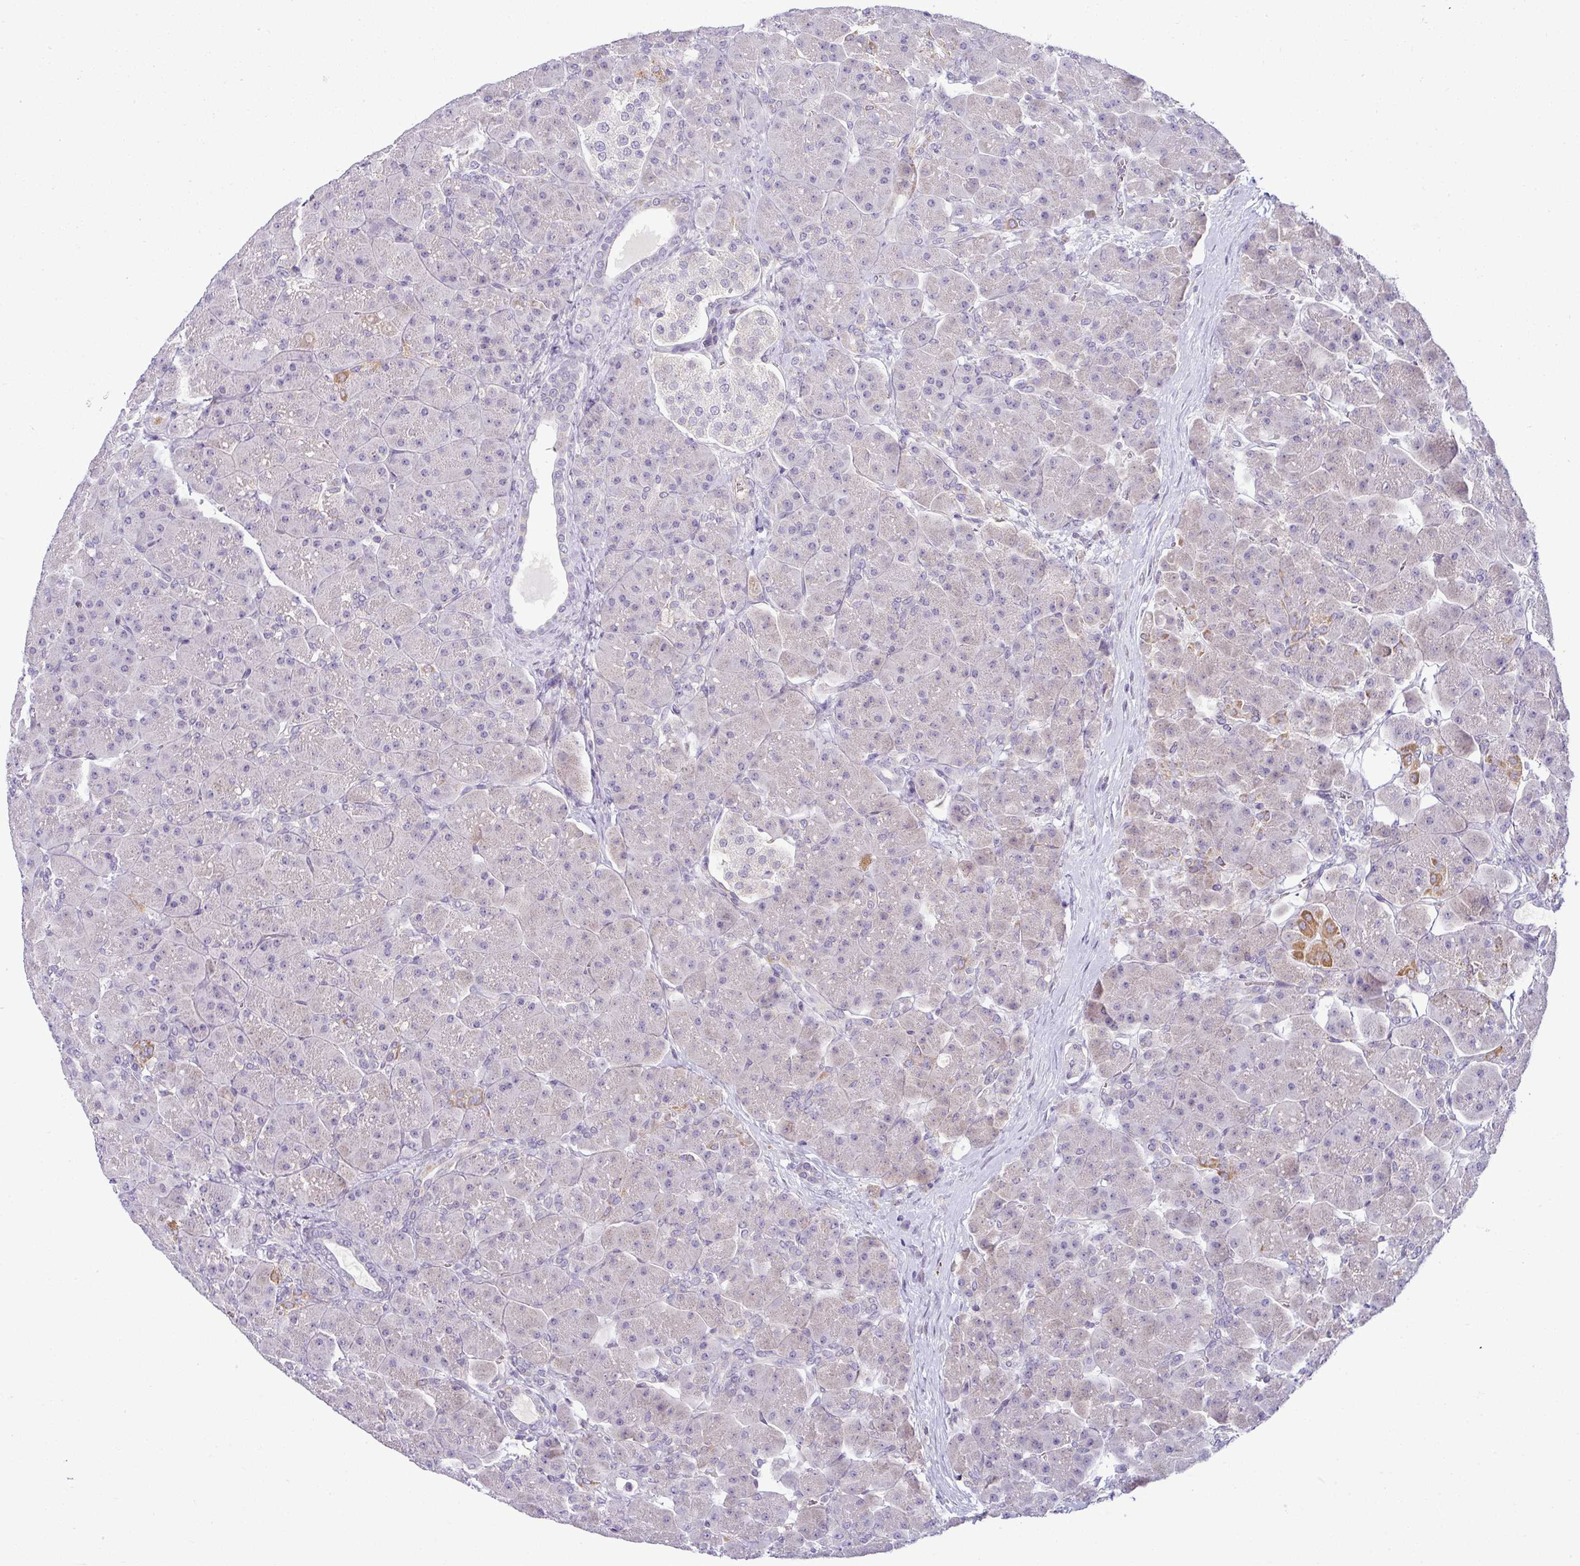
{"staining": {"intensity": "moderate", "quantity": "<25%", "location": "cytoplasmic/membranous"}, "tissue": "pancreas", "cell_type": "Exocrine glandular cells", "image_type": "normal", "snomed": [{"axis": "morphology", "description": "Normal tissue, NOS"}, {"axis": "topography", "description": "Pancreas"}], "caption": "This micrograph reveals unremarkable pancreas stained with IHC to label a protein in brown. The cytoplasmic/membranous of exocrine glandular cells show moderate positivity for the protein. Nuclei are counter-stained blue.", "gene": "HBEGF", "patient": {"sex": "male", "age": 66}}